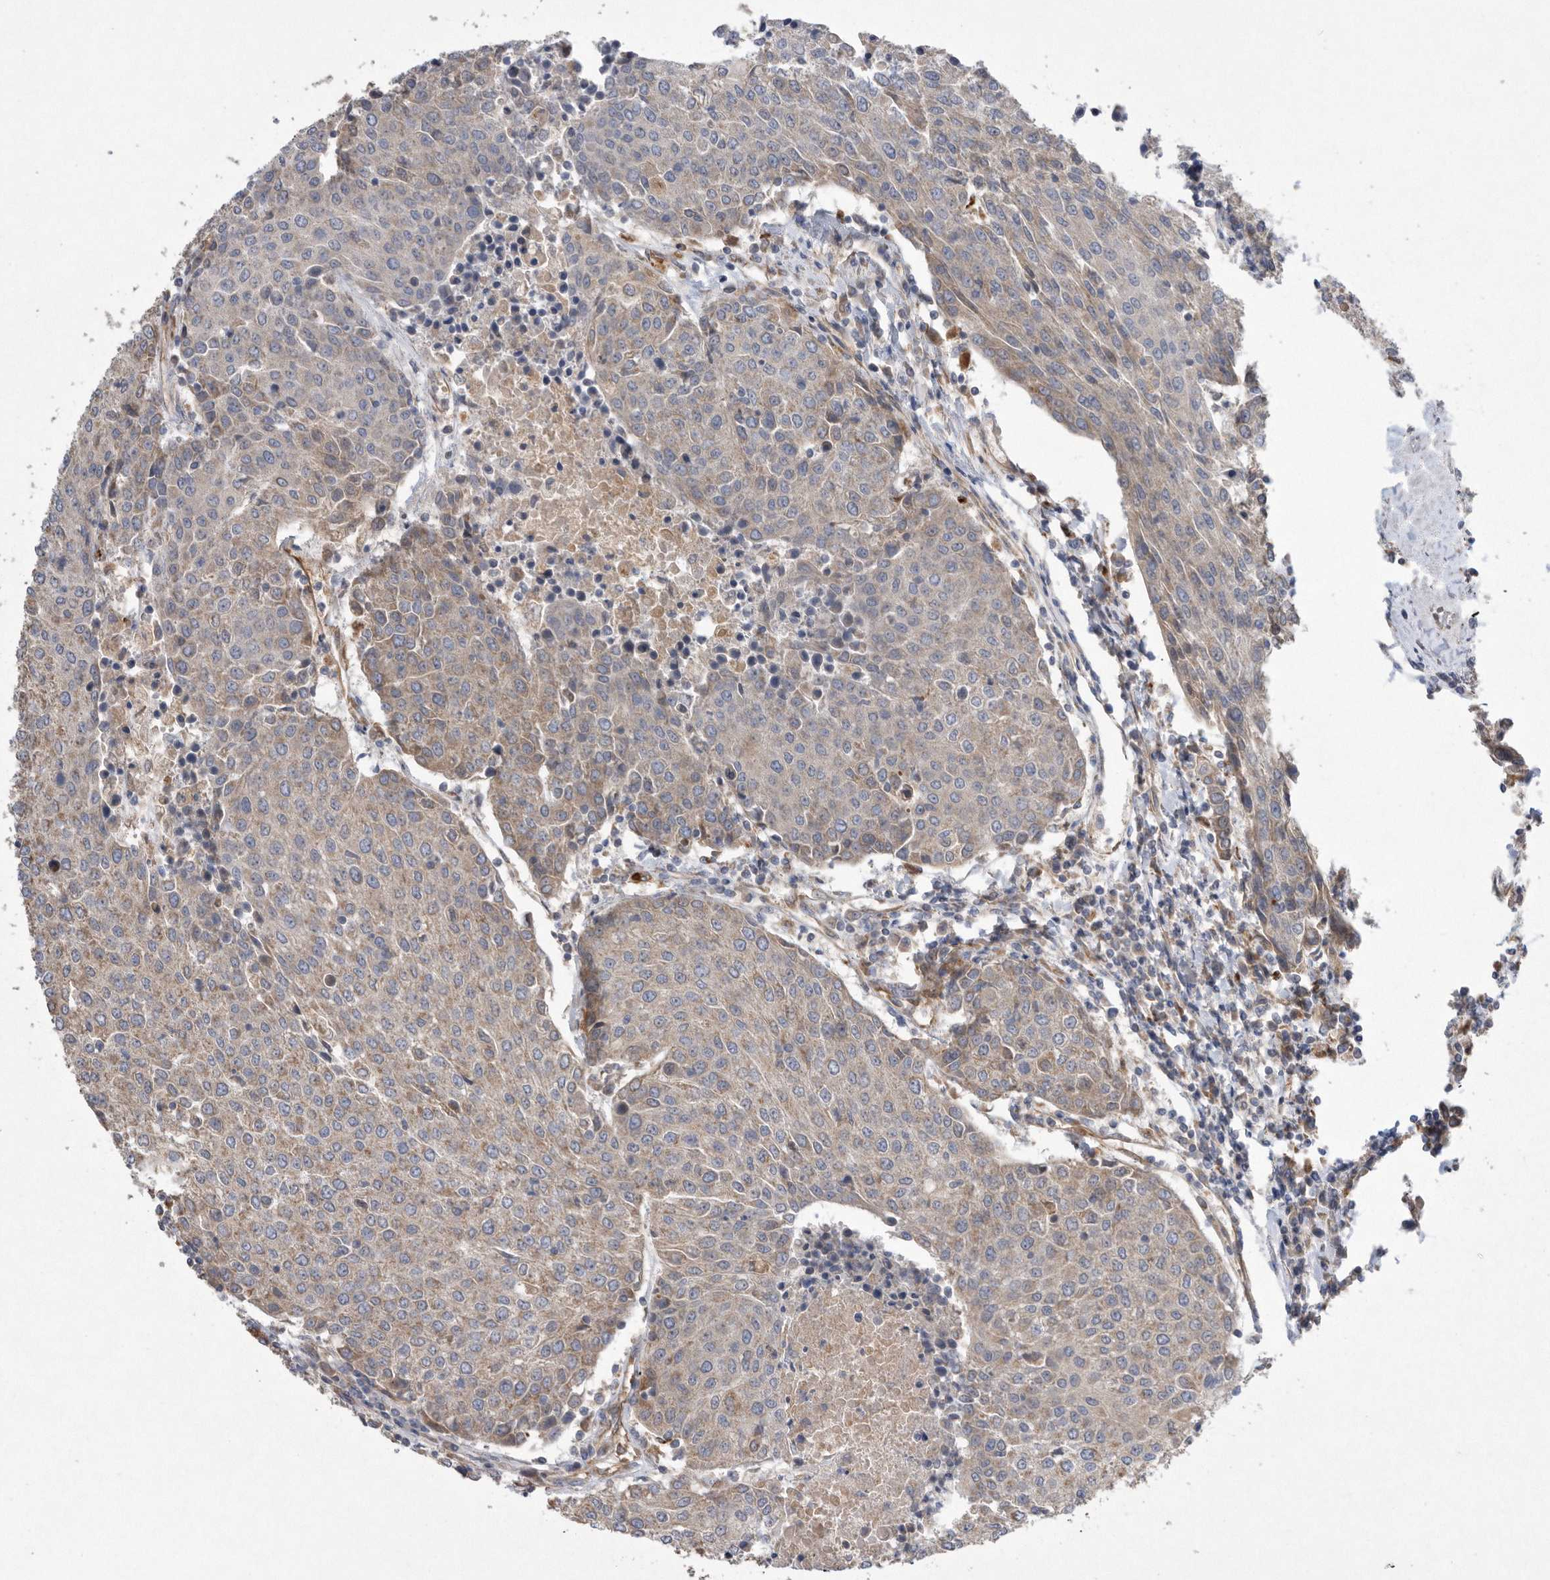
{"staining": {"intensity": "weak", "quantity": "25%-75%", "location": "cytoplasmic/membranous"}, "tissue": "urothelial cancer", "cell_type": "Tumor cells", "image_type": "cancer", "snomed": [{"axis": "morphology", "description": "Urothelial carcinoma, High grade"}, {"axis": "topography", "description": "Urinary bladder"}], "caption": "Immunohistochemical staining of human urothelial cancer displays low levels of weak cytoplasmic/membranous expression in approximately 25%-75% of tumor cells.", "gene": "PON2", "patient": {"sex": "female", "age": 85}}